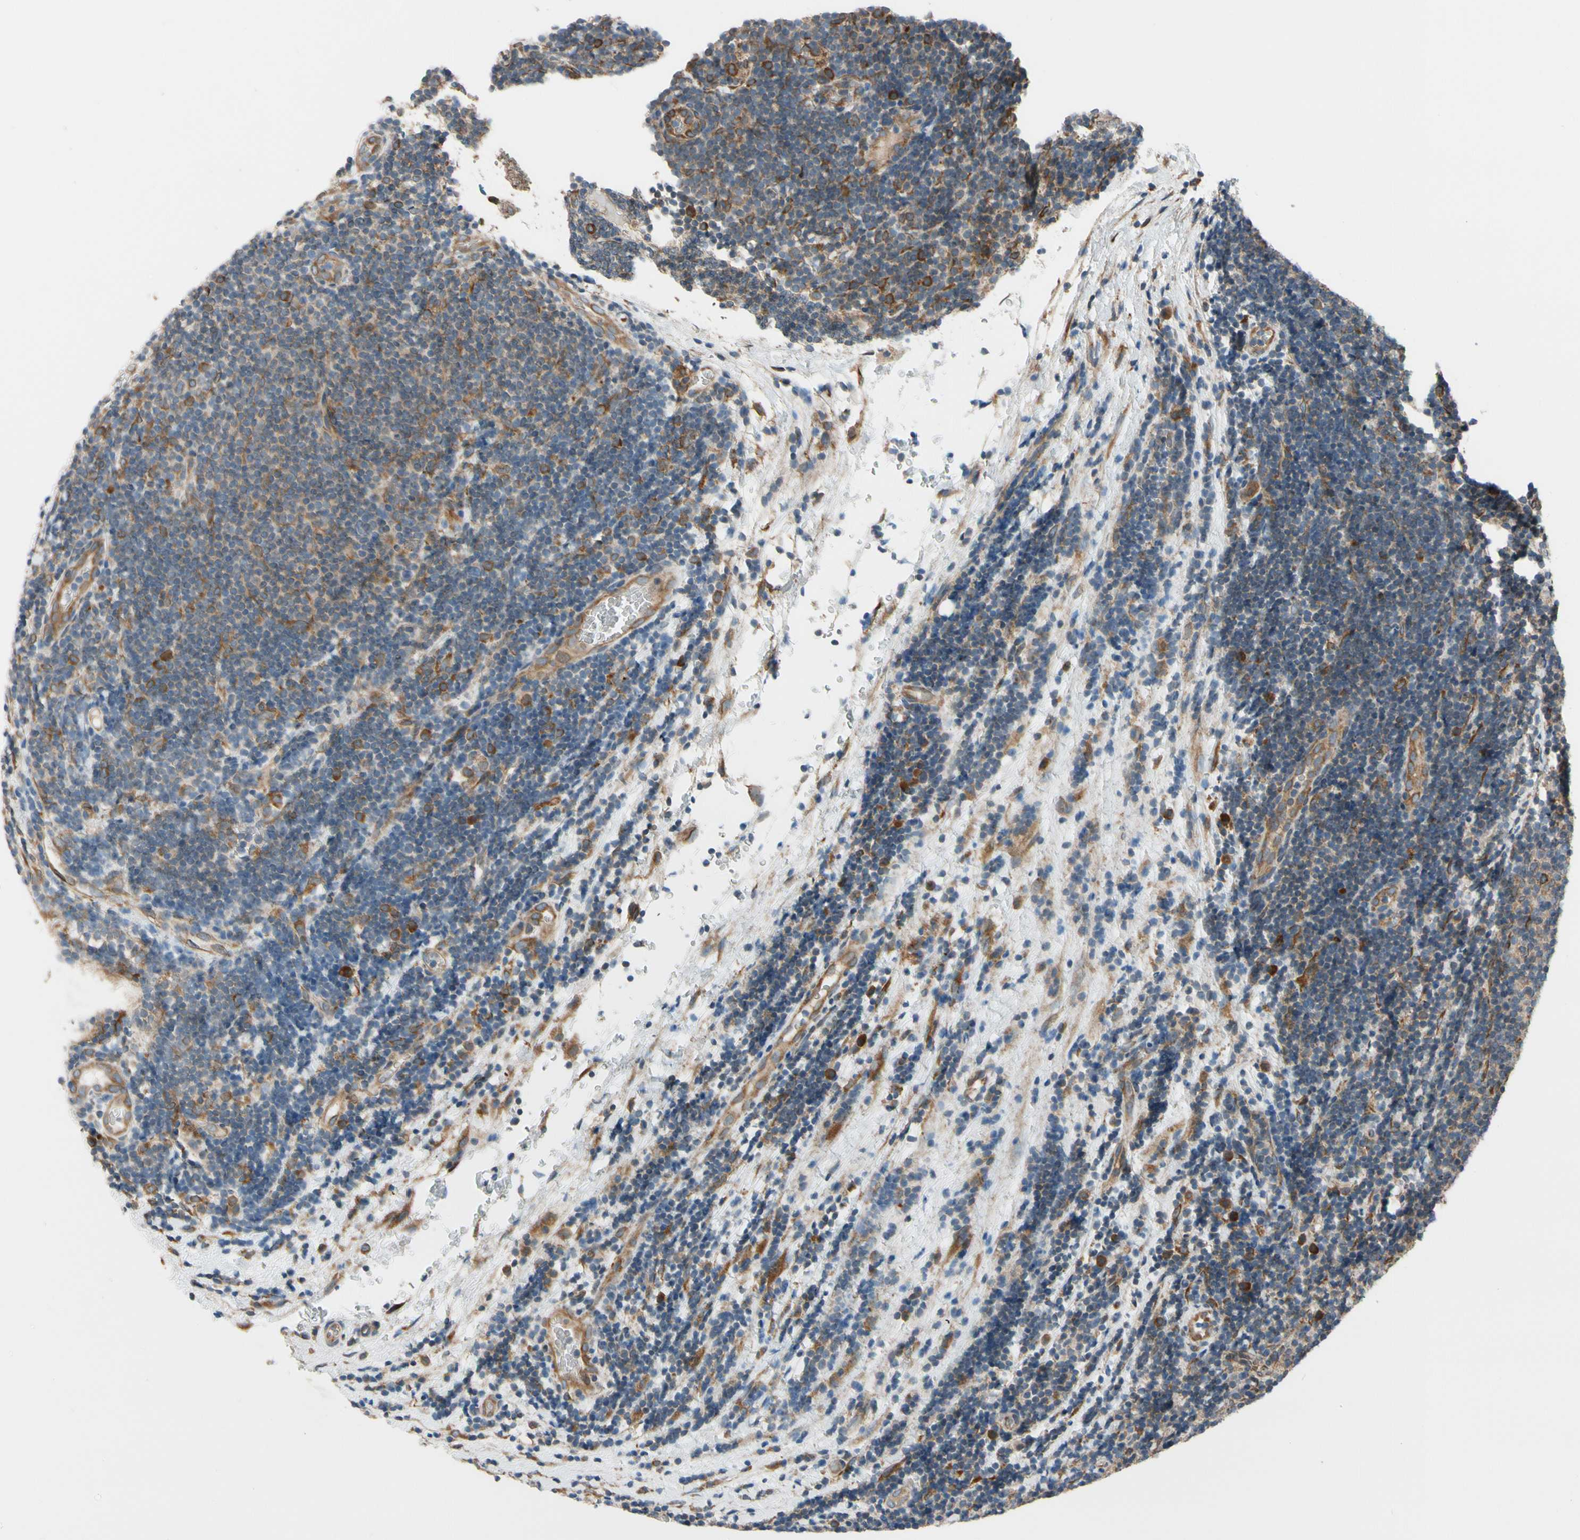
{"staining": {"intensity": "moderate", "quantity": "<25%", "location": "cytoplasmic/membranous"}, "tissue": "lymphoma", "cell_type": "Tumor cells", "image_type": "cancer", "snomed": [{"axis": "morphology", "description": "Malignant lymphoma, non-Hodgkin's type, Low grade"}, {"axis": "topography", "description": "Lymph node"}], "caption": "Immunohistochemistry (DAB (3,3'-diaminobenzidine)) staining of human lymphoma shows moderate cytoplasmic/membranous protein positivity in approximately <25% of tumor cells.", "gene": "CLCC1", "patient": {"sex": "male", "age": 83}}